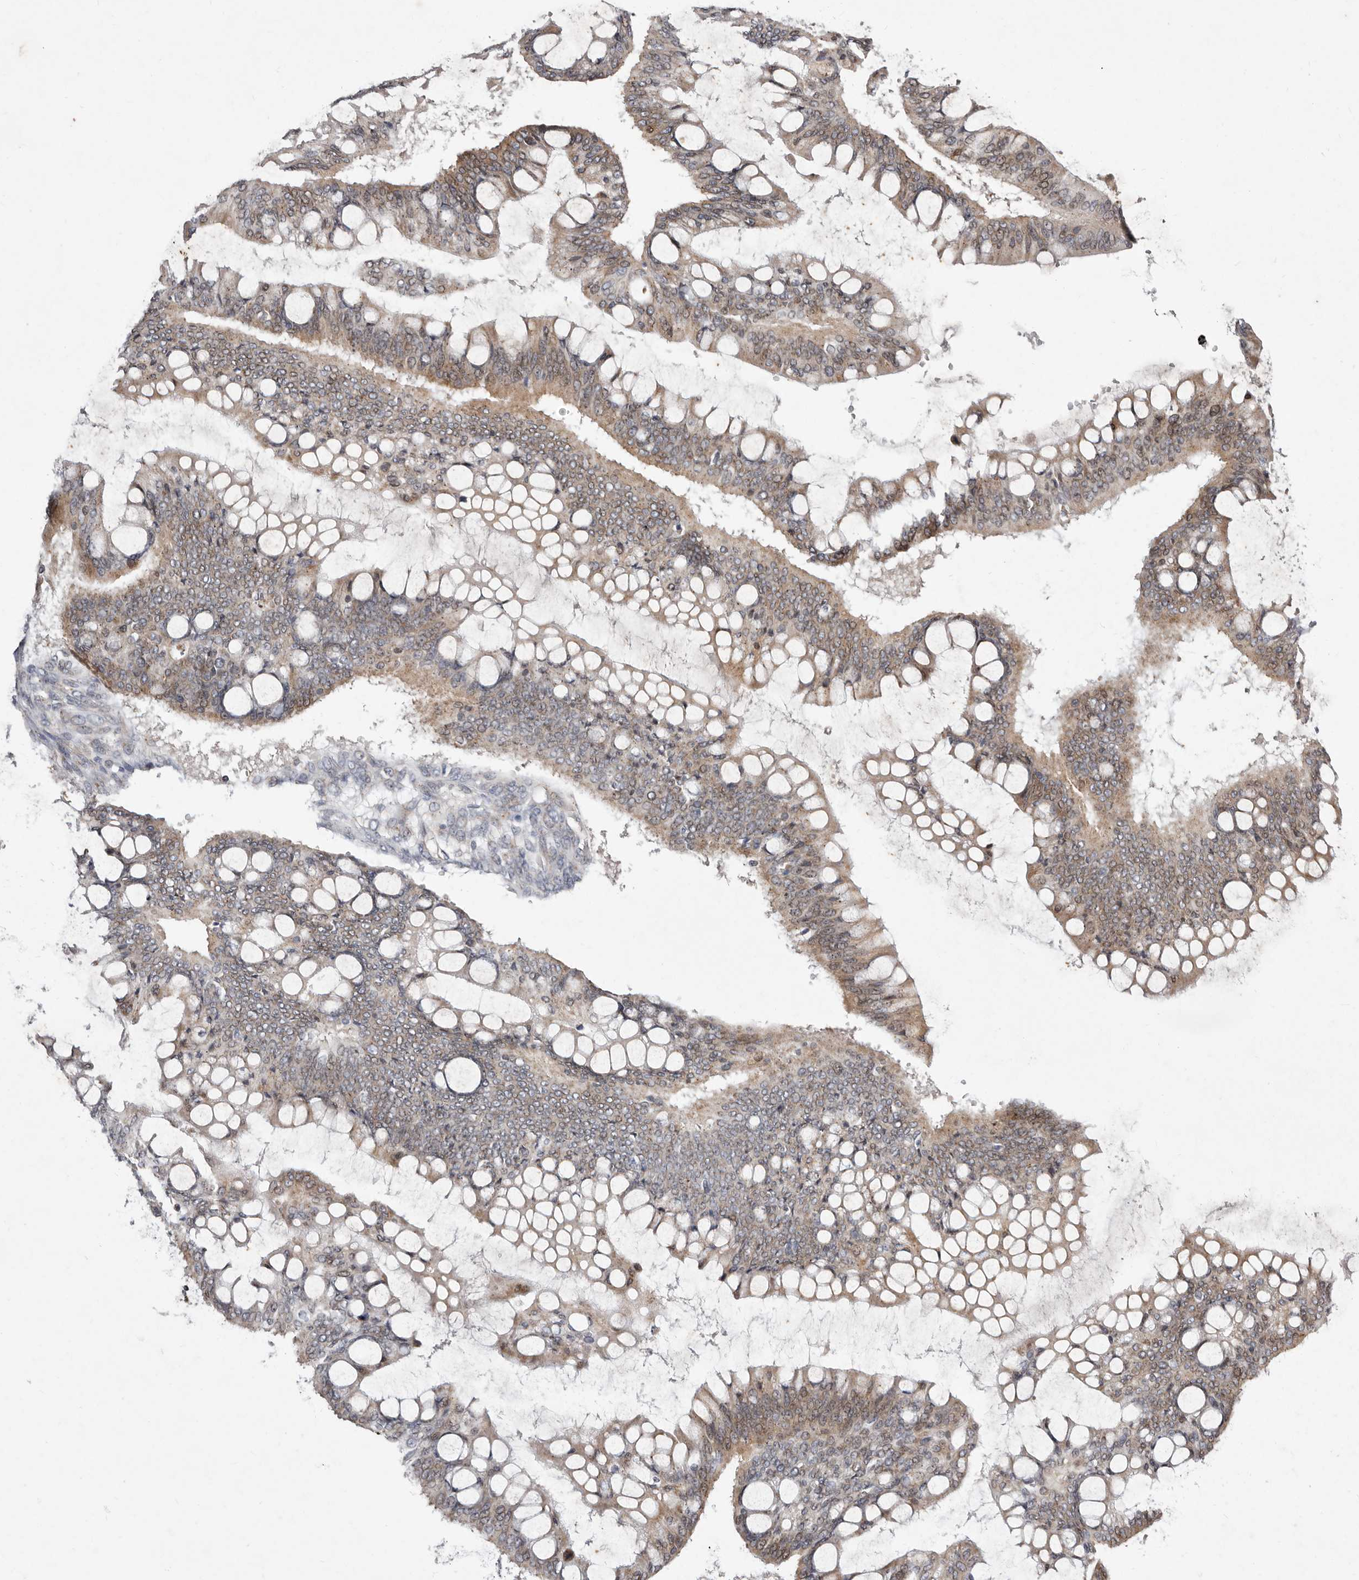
{"staining": {"intensity": "moderate", "quantity": ">75%", "location": "cytoplasmic/membranous,nuclear"}, "tissue": "ovarian cancer", "cell_type": "Tumor cells", "image_type": "cancer", "snomed": [{"axis": "morphology", "description": "Cystadenocarcinoma, mucinous, NOS"}, {"axis": "topography", "description": "Ovary"}], "caption": "IHC of ovarian cancer (mucinous cystadenocarcinoma) shows medium levels of moderate cytoplasmic/membranous and nuclear positivity in approximately >75% of tumor cells. The protein of interest is stained brown, and the nuclei are stained in blue (DAB IHC with brightfield microscopy, high magnification).", "gene": "TIMM17B", "patient": {"sex": "female", "age": 73}}